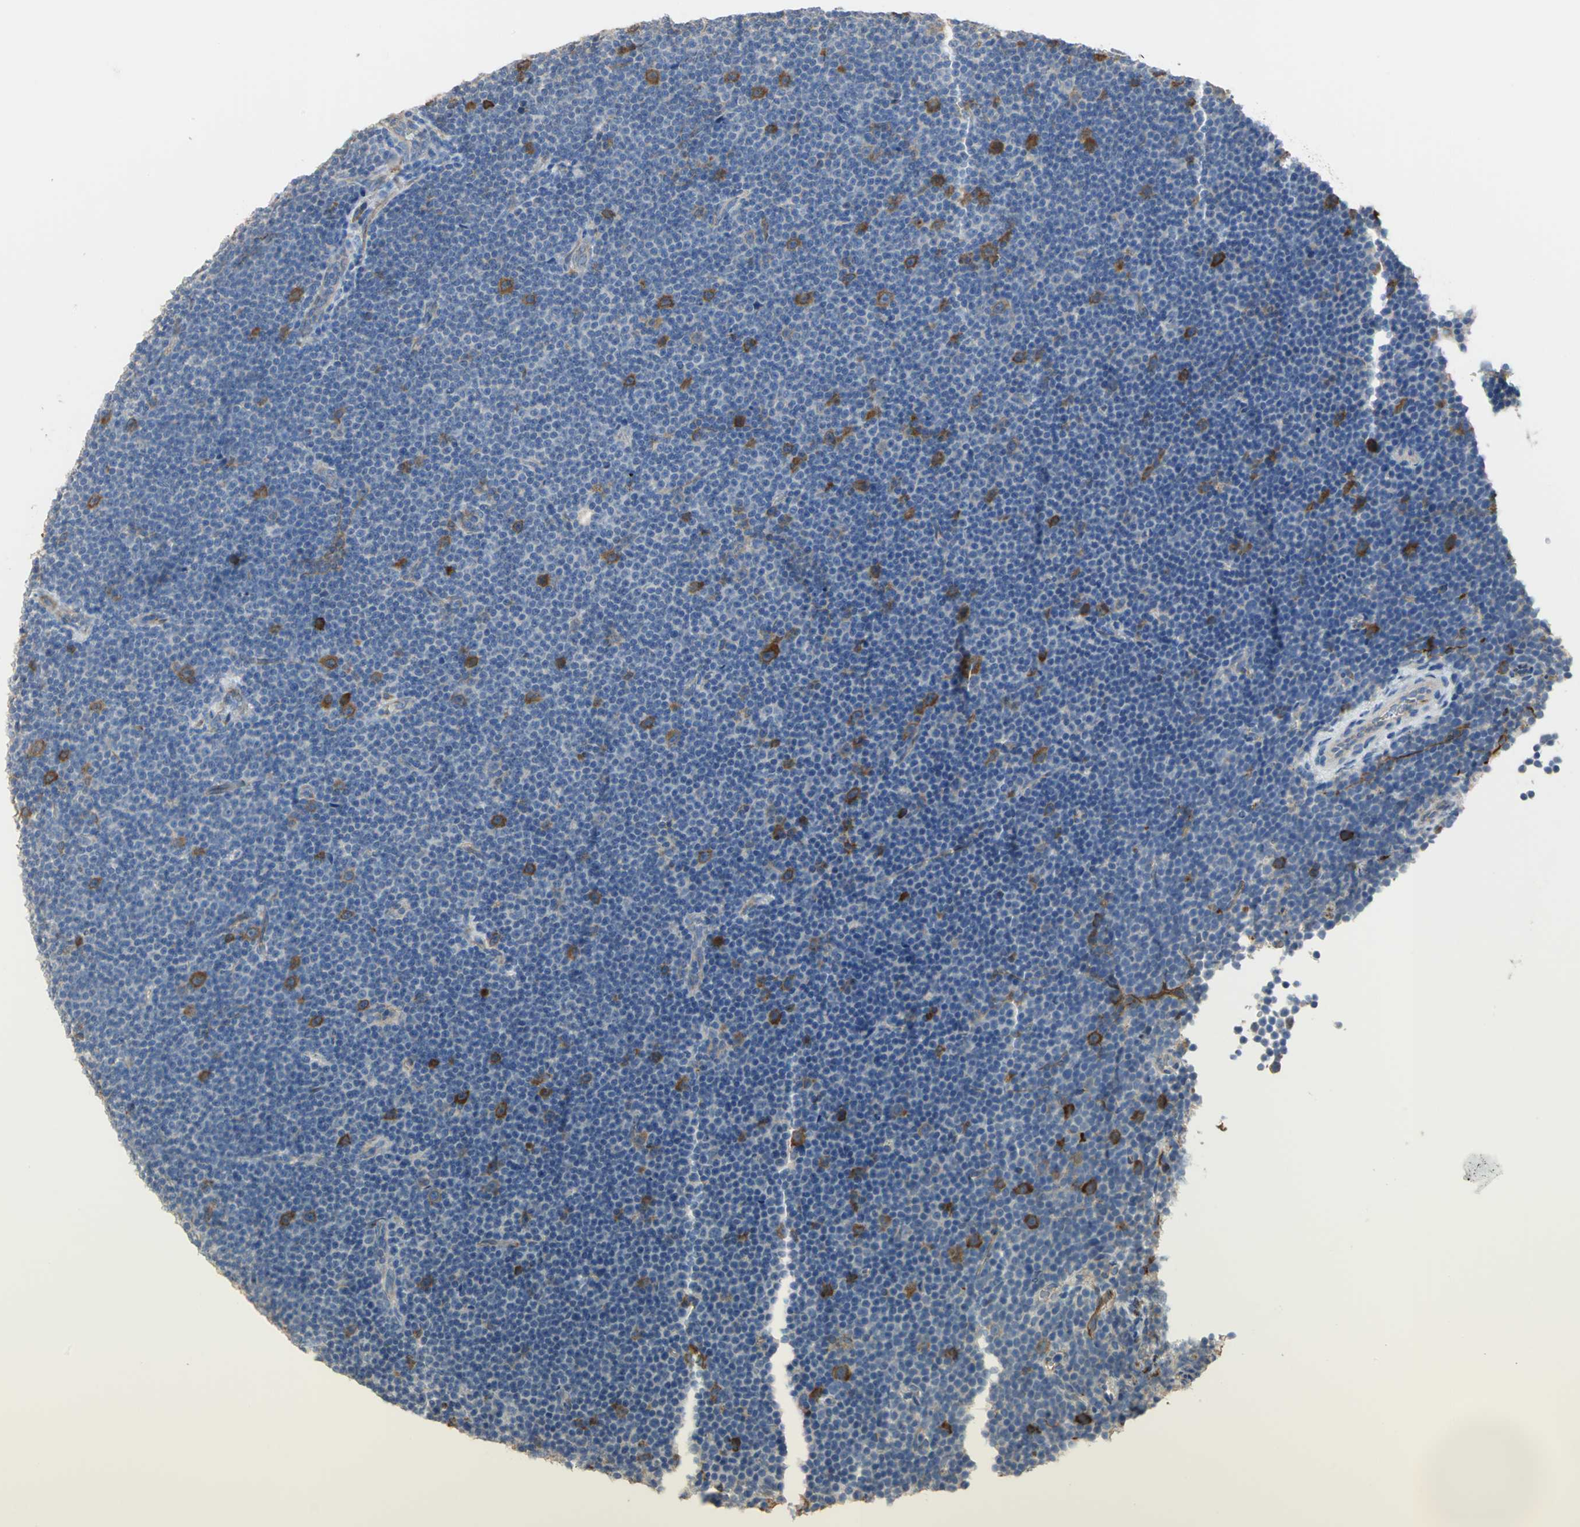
{"staining": {"intensity": "strong", "quantity": "<25%", "location": "cytoplasmic/membranous"}, "tissue": "lymphoma", "cell_type": "Tumor cells", "image_type": "cancer", "snomed": [{"axis": "morphology", "description": "Malignant lymphoma, non-Hodgkin's type, Low grade"}, {"axis": "topography", "description": "Lymph node"}], "caption": "Immunohistochemistry (IHC) histopathology image of lymphoma stained for a protein (brown), which displays medium levels of strong cytoplasmic/membranous expression in about <25% of tumor cells.", "gene": "DLGAP5", "patient": {"sex": "female", "age": 67}}